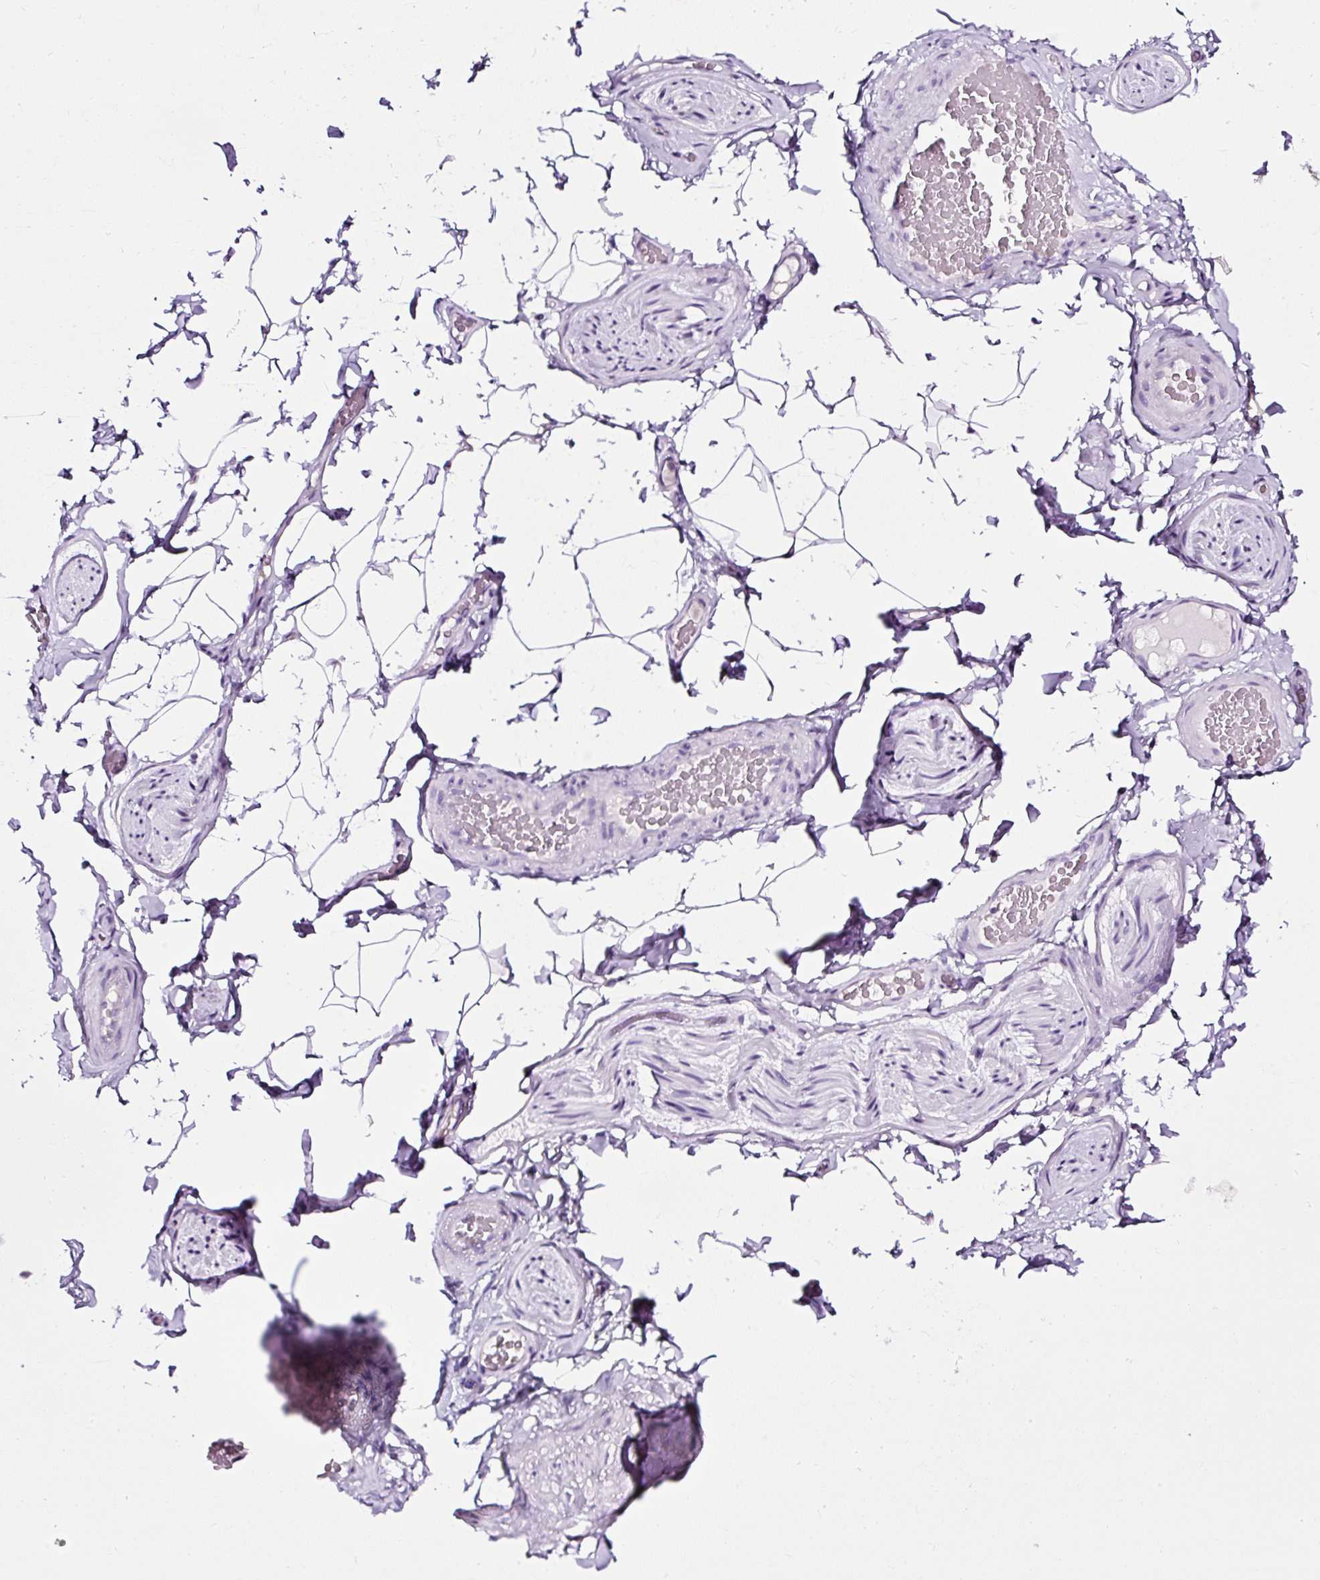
{"staining": {"intensity": "negative", "quantity": "none", "location": "none"}, "tissue": "adipose tissue", "cell_type": "Adipocytes", "image_type": "normal", "snomed": [{"axis": "morphology", "description": "Normal tissue, NOS"}, {"axis": "topography", "description": "Vascular tissue"}, {"axis": "topography", "description": "Peripheral nerve tissue"}], "caption": "Immunohistochemistry (IHC) of benign human adipose tissue demonstrates no staining in adipocytes.", "gene": "ATP2A1", "patient": {"sex": "male", "age": 41}}